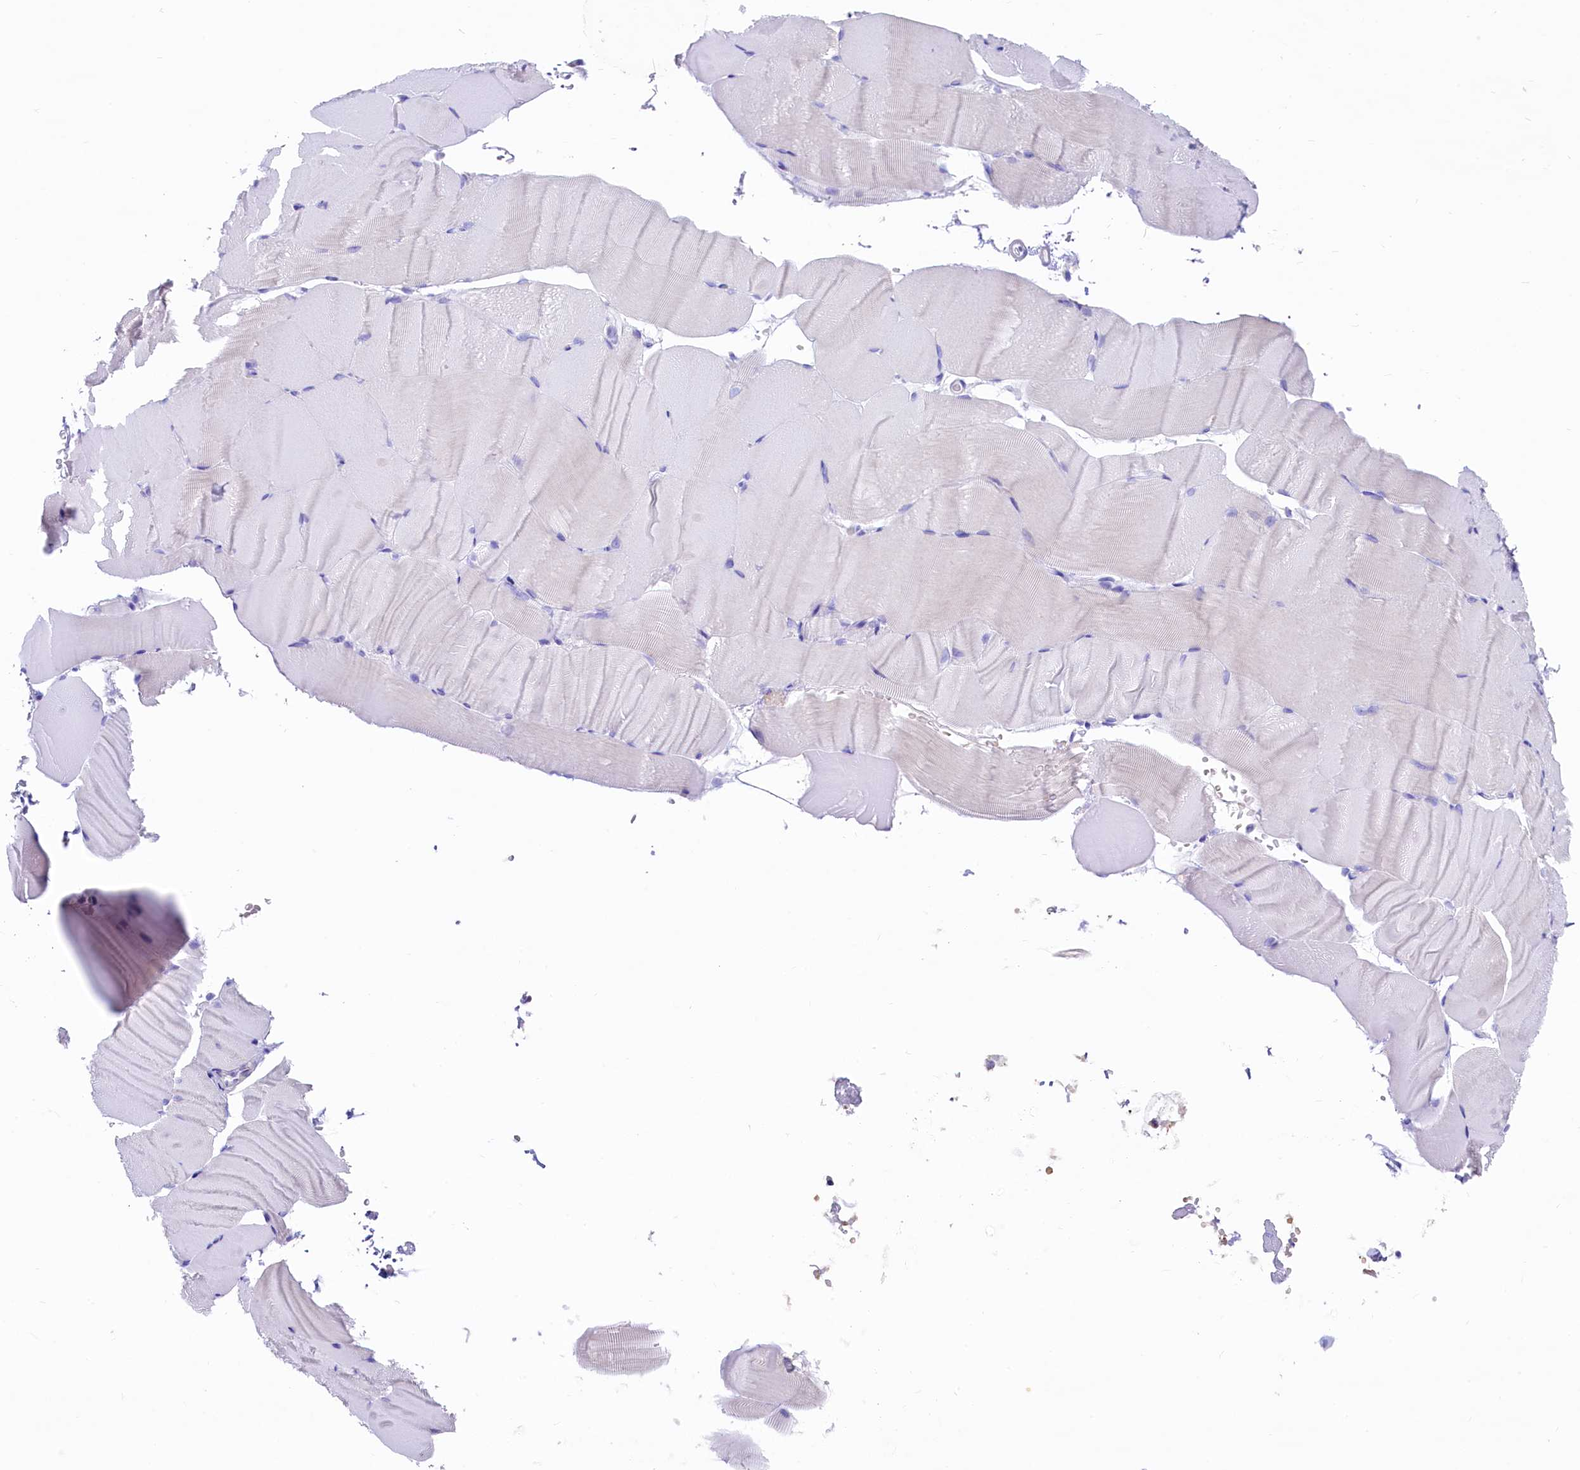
{"staining": {"intensity": "negative", "quantity": "none", "location": "none"}, "tissue": "skeletal muscle", "cell_type": "Myocytes", "image_type": "normal", "snomed": [{"axis": "morphology", "description": "Normal tissue, NOS"}, {"axis": "topography", "description": "Skeletal muscle"}, {"axis": "topography", "description": "Parathyroid gland"}], "caption": "A histopathology image of human skeletal muscle is negative for staining in myocytes. (DAB (3,3'-diaminobenzidine) immunohistochemistry visualized using brightfield microscopy, high magnification).", "gene": "RBP3", "patient": {"sex": "female", "age": 37}}